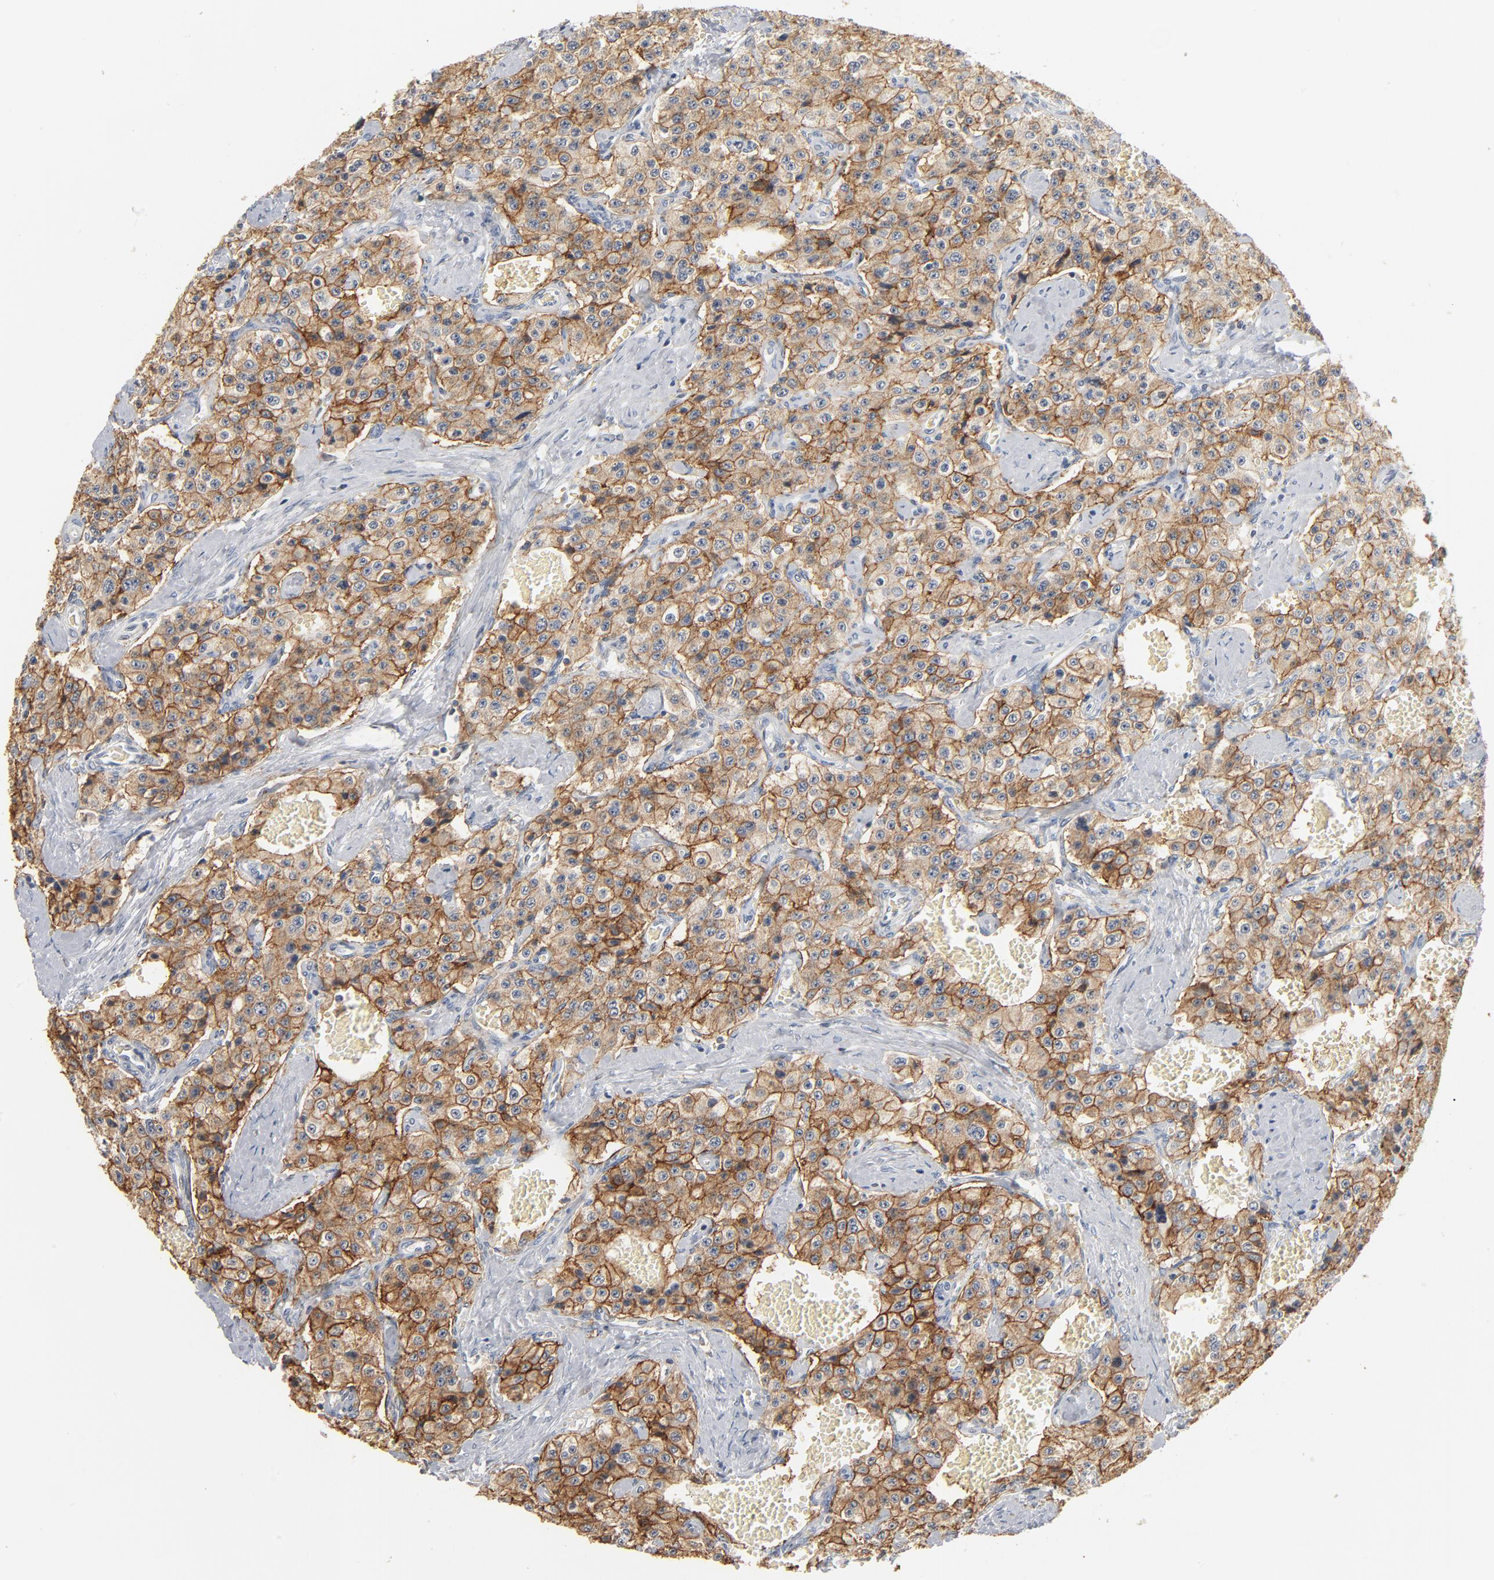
{"staining": {"intensity": "moderate", "quantity": ">75%", "location": "cytoplasmic/membranous"}, "tissue": "carcinoid", "cell_type": "Tumor cells", "image_type": "cancer", "snomed": [{"axis": "morphology", "description": "Carcinoid, malignant, NOS"}, {"axis": "topography", "description": "Small intestine"}], "caption": "Carcinoid (malignant) was stained to show a protein in brown. There is medium levels of moderate cytoplasmic/membranous positivity in about >75% of tumor cells.", "gene": "EPCAM", "patient": {"sex": "male", "age": 52}}